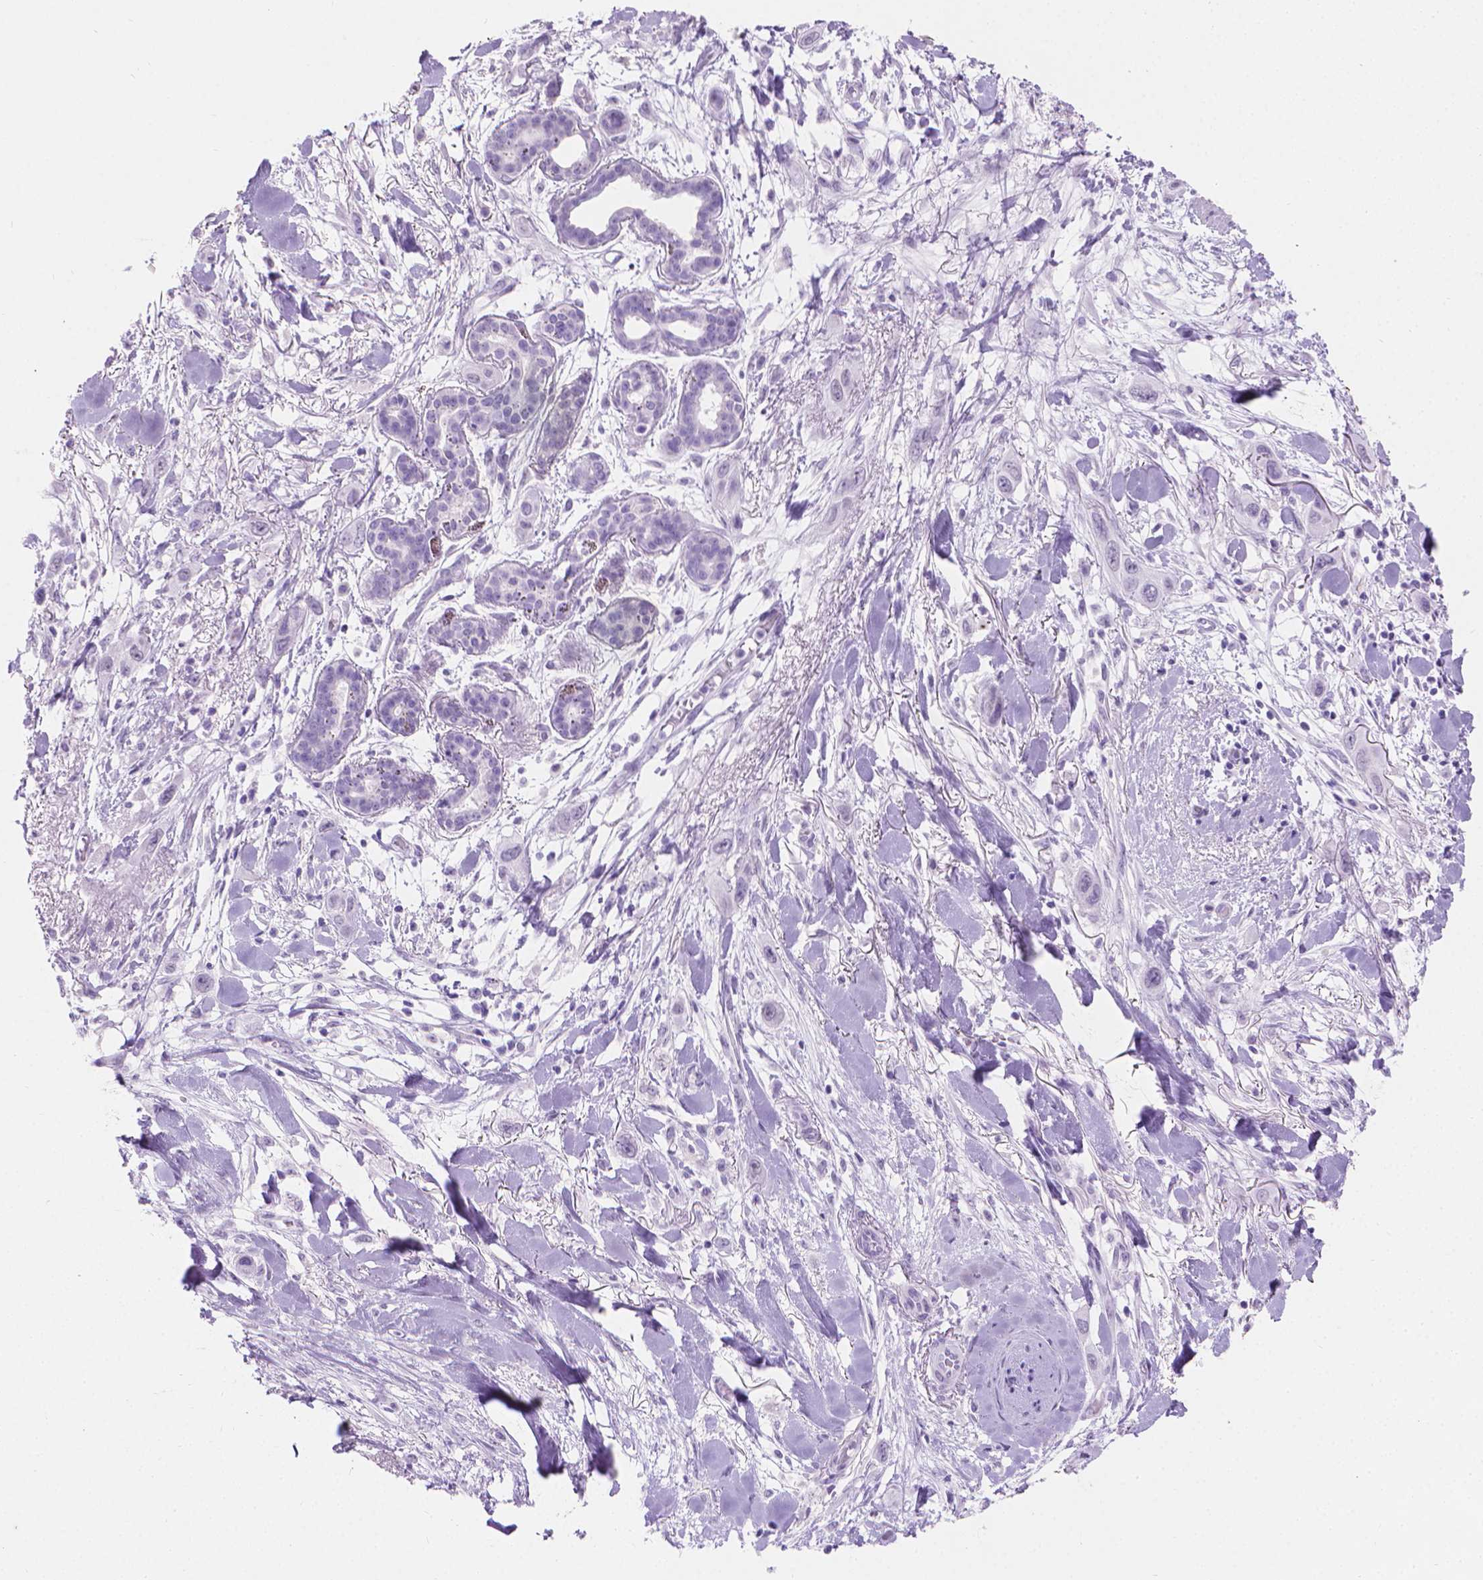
{"staining": {"intensity": "negative", "quantity": "none", "location": "none"}, "tissue": "skin cancer", "cell_type": "Tumor cells", "image_type": "cancer", "snomed": [{"axis": "morphology", "description": "Squamous cell carcinoma, NOS"}, {"axis": "topography", "description": "Skin"}], "caption": "Tumor cells show no significant protein expression in skin cancer (squamous cell carcinoma).", "gene": "CFAP52", "patient": {"sex": "male", "age": 79}}